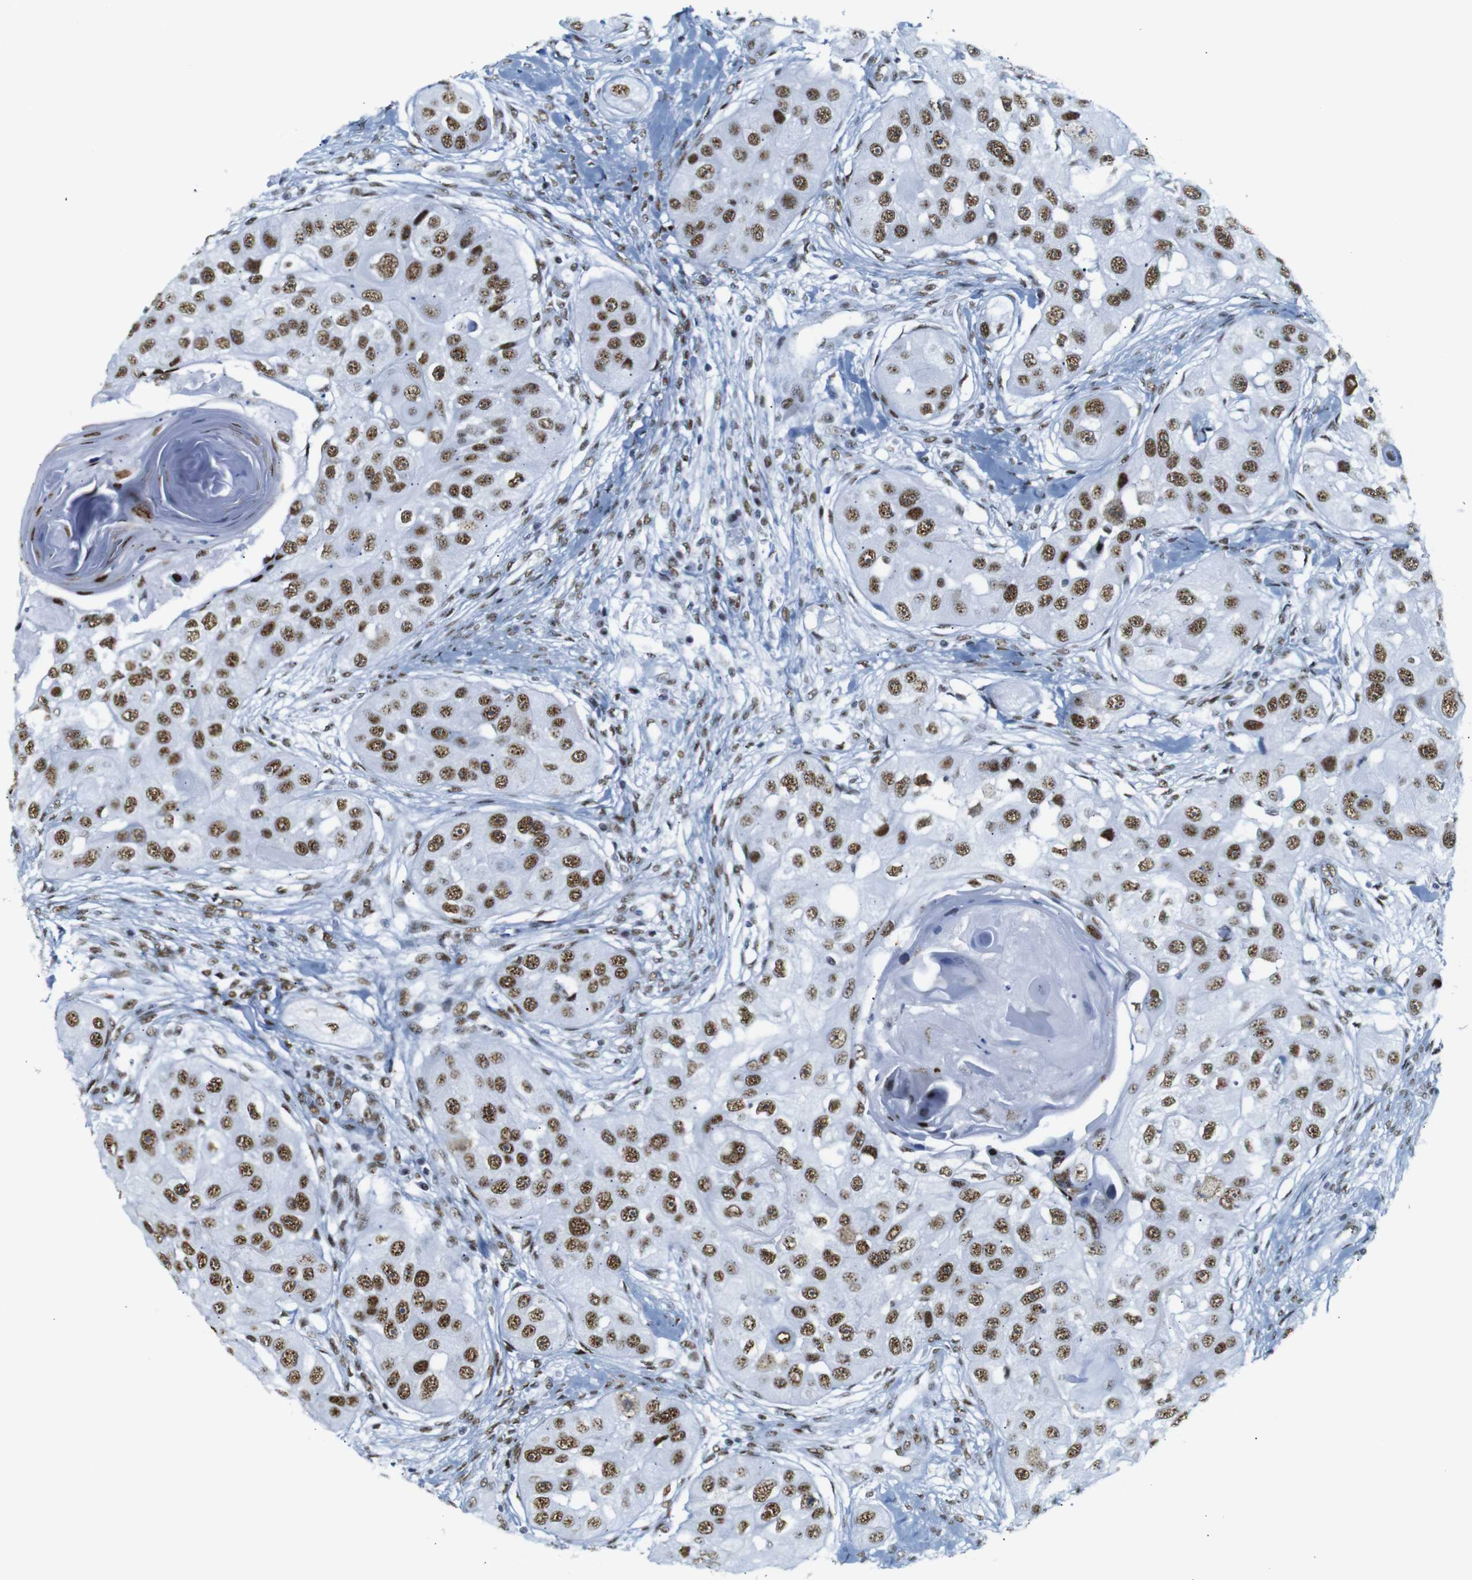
{"staining": {"intensity": "strong", "quantity": ">75%", "location": "nuclear"}, "tissue": "head and neck cancer", "cell_type": "Tumor cells", "image_type": "cancer", "snomed": [{"axis": "morphology", "description": "Normal tissue, NOS"}, {"axis": "morphology", "description": "Squamous cell carcinoma, NOS"}, {"axis": "topography", "description": "Skeletal muscle"}, {"axis": "topography", "description": "Head-Neck"}], "caption": "A high-resolution micrograph shows immunohistochemistry (IHC) staining of head and neck squamous cell carcinoma, which demonstrates strong nuclear positivity in about >75% of tumor cells.", "gene": "TRA2B", "patient": {"sex": "male", "age": 51}}